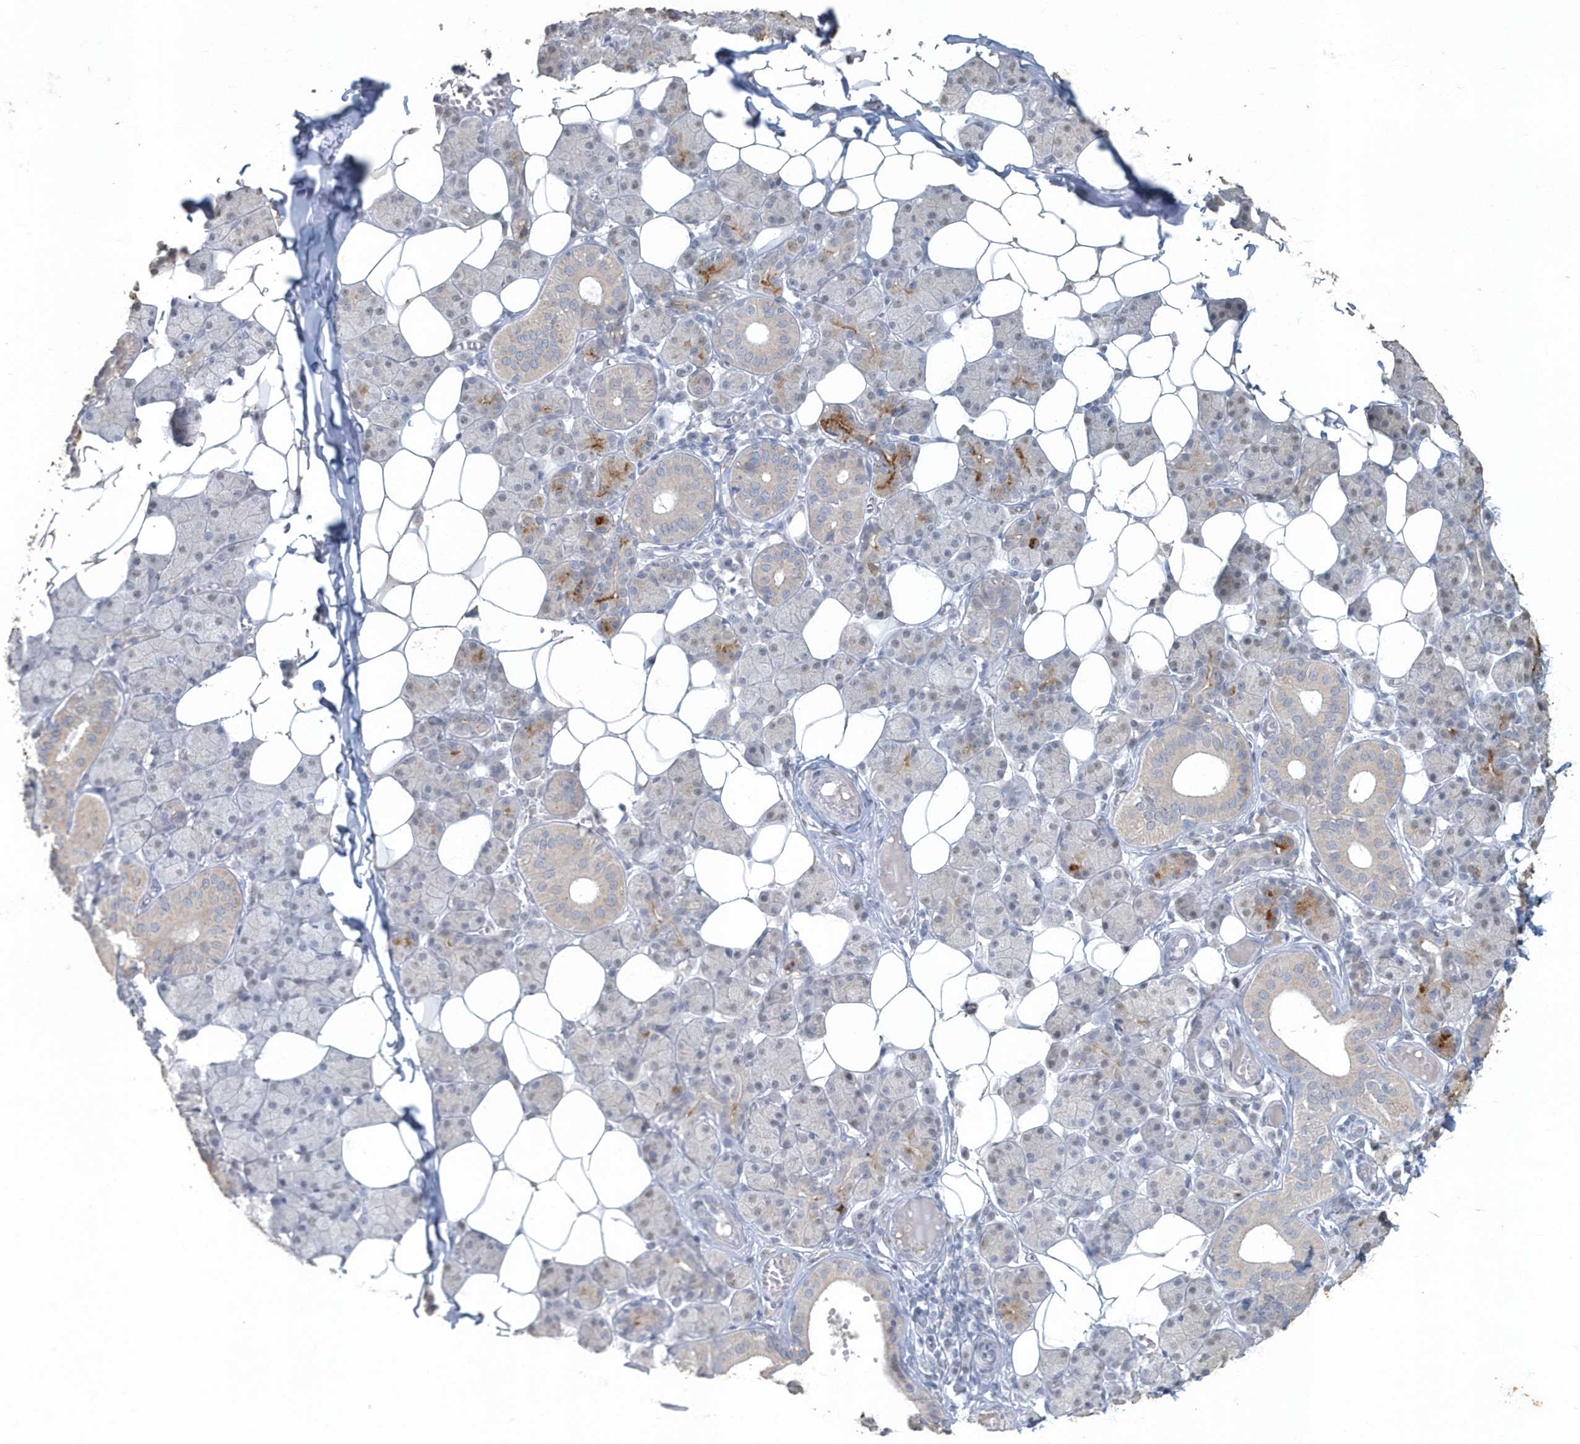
{"staining": {"intensity": "moderate", "quantity": "<25%", "location": "cytoplasmic/membranous"}, "tissue": "salivary gland", "cell_type": "Glandular cells", "image_type": "normal", "snomed": [{"axis": "morphology", "description": "Normal tissue, NOS"}, {"axis": "topography", "description": "Salivary gland"}], "caption": "Salivary gland was stained to show a protein in brown. There is low levels of moderate cytoplasmic/membranous staining in about <25% of glandular cells. (IHC, brightfield microscopy, high magnification).", "gene": "MYOT", "patient": {"sex": "female", "age": 33}}